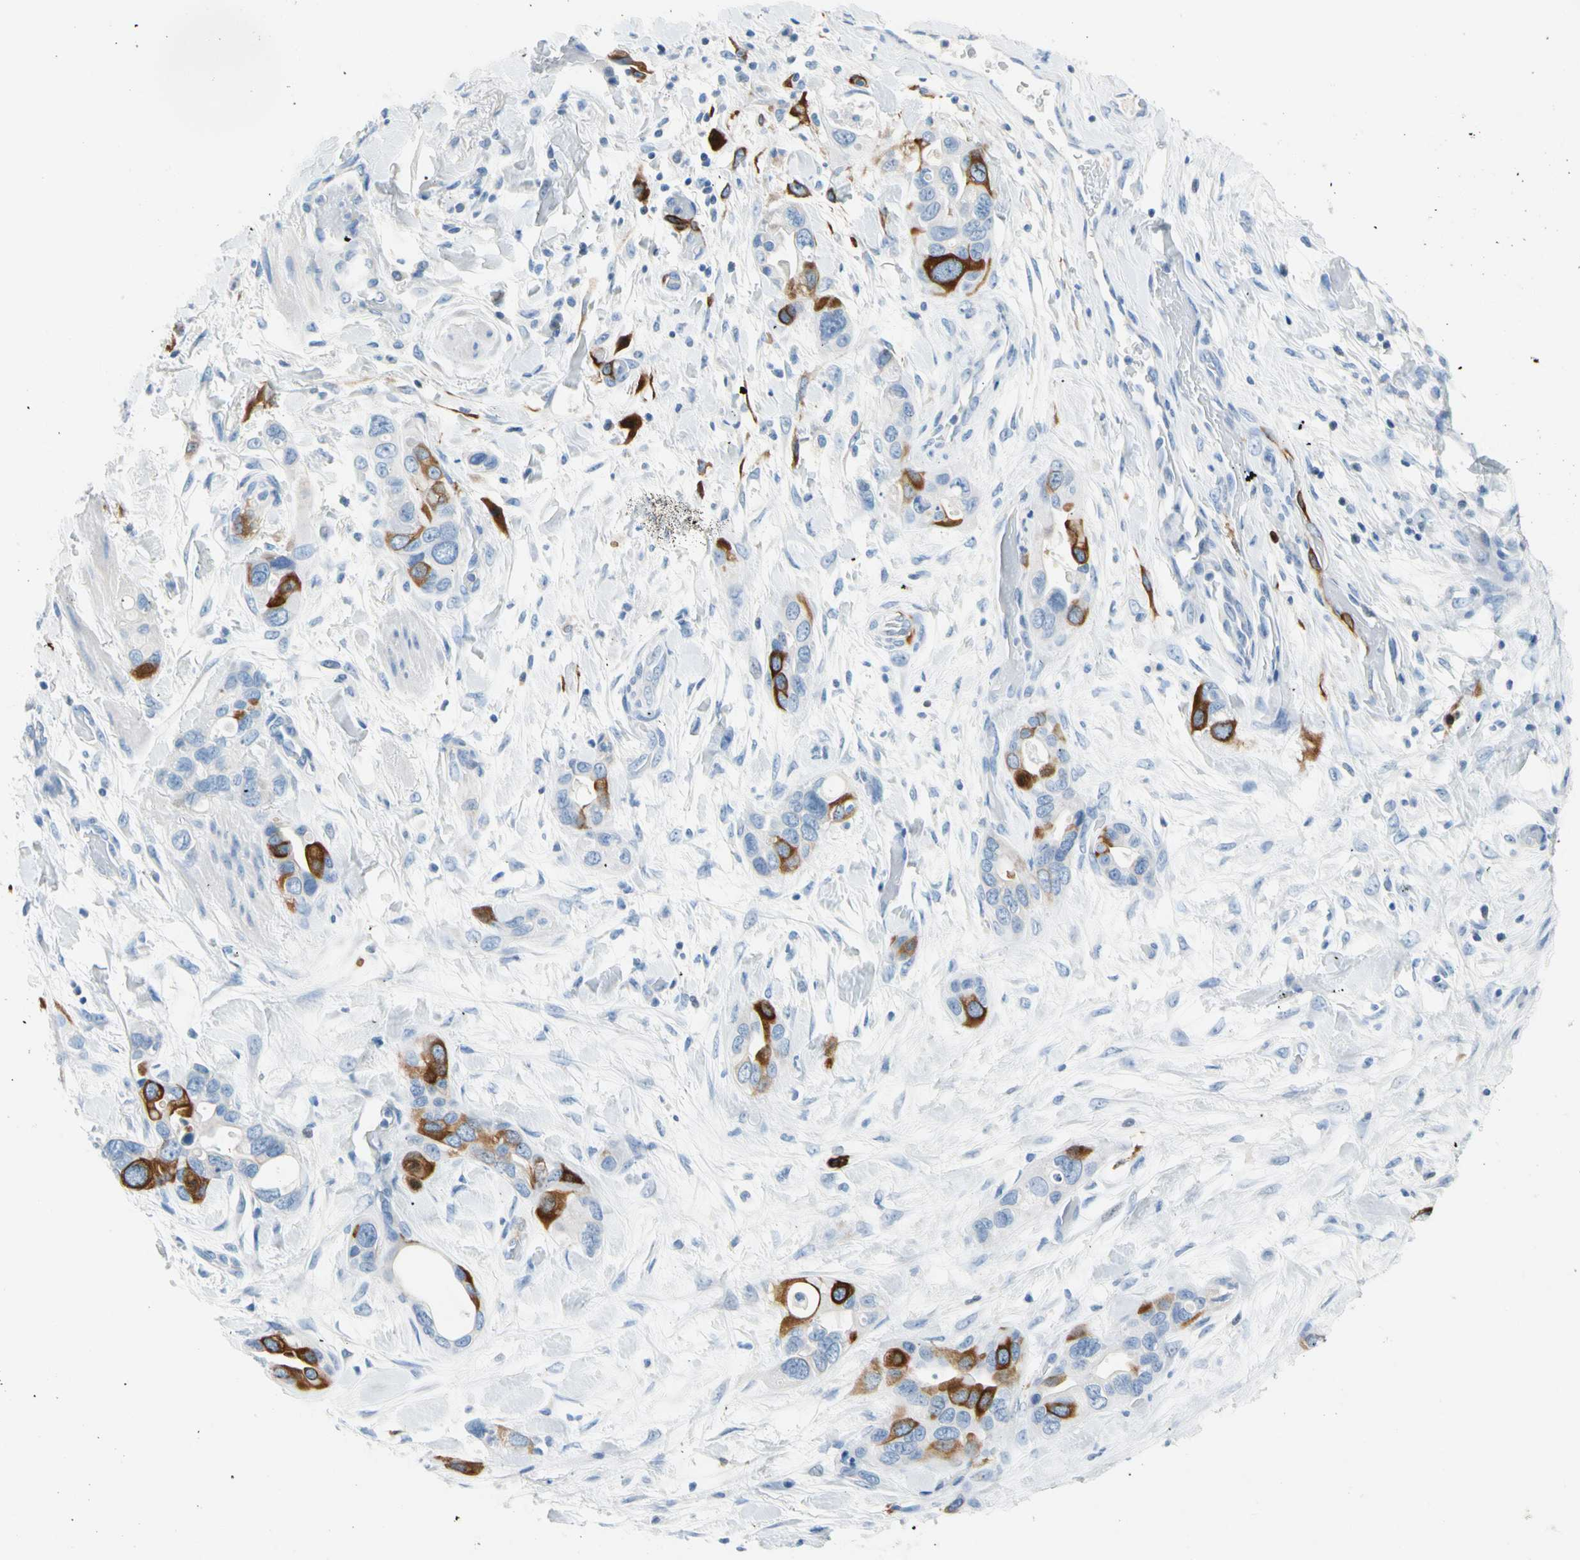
{"staining": {"intensity": "moderate", "quantity": "<25%", "location": "cytoplasmic/membranous"}, "tissue": "pancreatic cancer", "cell_type": "Tumor cells", "image_type": "cancer", "snomed": [{"axis": "morphology", "description": "Adenocarcinoma, NOS"}, {"axis": "topography", "description": "Pancreas"}], "caption": "Immunohistochemistry micrograph of human adenocarcinoma (pancreatic) stained for a protein (brown), which exhibits low levels of moderate cytoplasmic/membranous staining in about <25% of tumor cells.", "gene": "TACC3", "patient": {"sex": "female", "age": 77}}